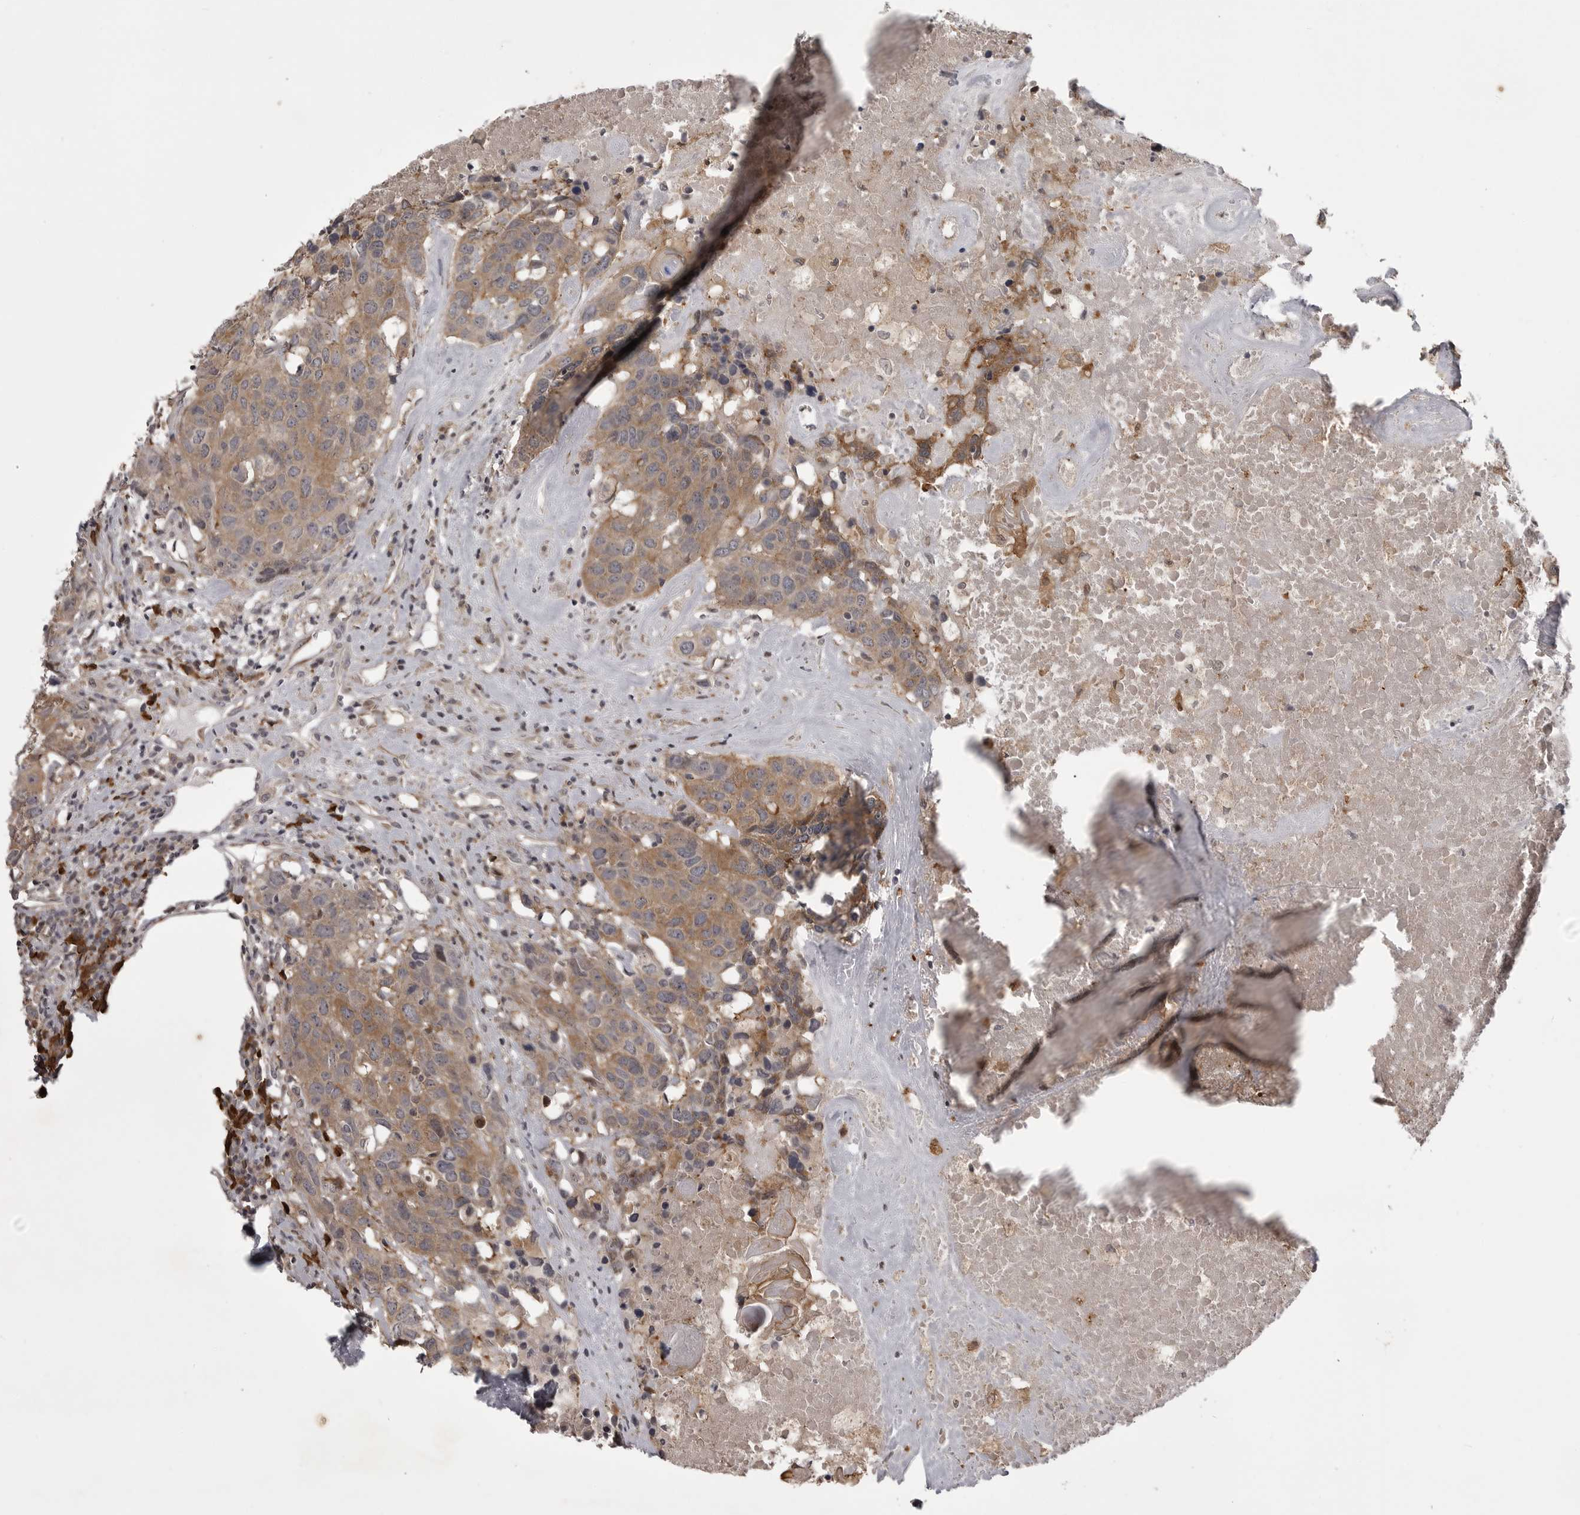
{"staining": {"intensity": "moderate", "quantity": ">75%", "location": "cytoplasmic/membranous"}, "tissue": "head and neck cancer", "cell_type": "Tumor cells", "image_type": "cancer", "snomed": [{"axis": "morphology", "description": "Squamous cell carcinoma, NOS"}, {"axis": "topography", "description": "Head-Neck"}], "caption": "IHC of human head and neck cancer (squamous cell carcinoma) displays medium levels of moderate cytoplasmic/membranous staining in about >75% of tumor cells. (Brightfield microscopy of DAB IHC at high magnification).", "gene": "SNX16", "patient": {"sex": "male", "age": 66}}